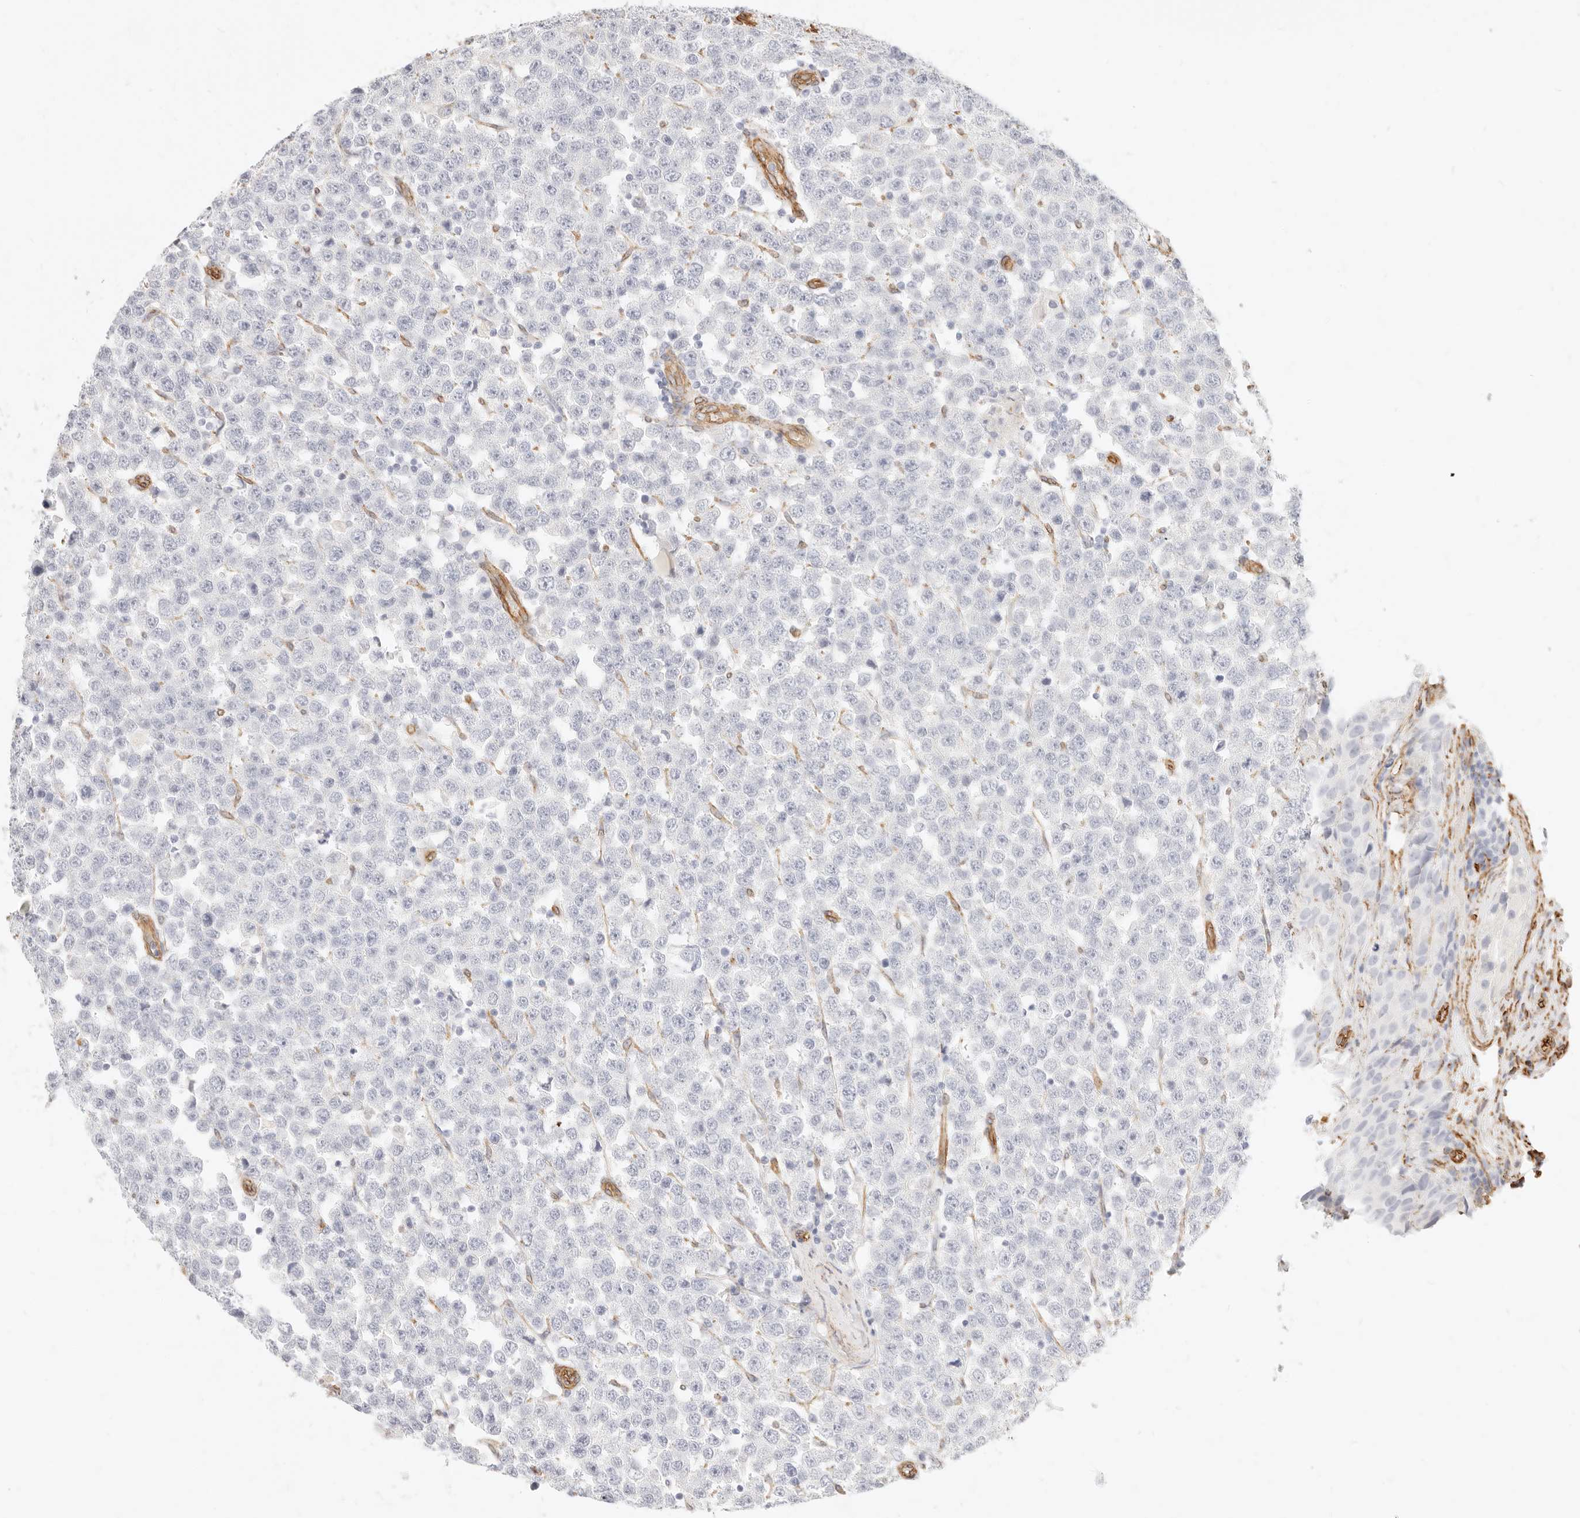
{"staining": {"intensity": "negative", "quantity": "none", "location": "none"}, "tissue": "testis cancer", "cell_type": "Tumor cells", "image_type": "cancer", "snomed": [{"axis": "morphology", "description": "Seminoma, NOS"}, {"axis": "topography", "description": "Testis"}], "caption": "Immunohistochemistry (IHC) micrograph of testis cancer stained for a protein (brown), which shows no expression in tumor cells.", "gene": "NUS1", "patient": {"sex": "male", "age": 28}}